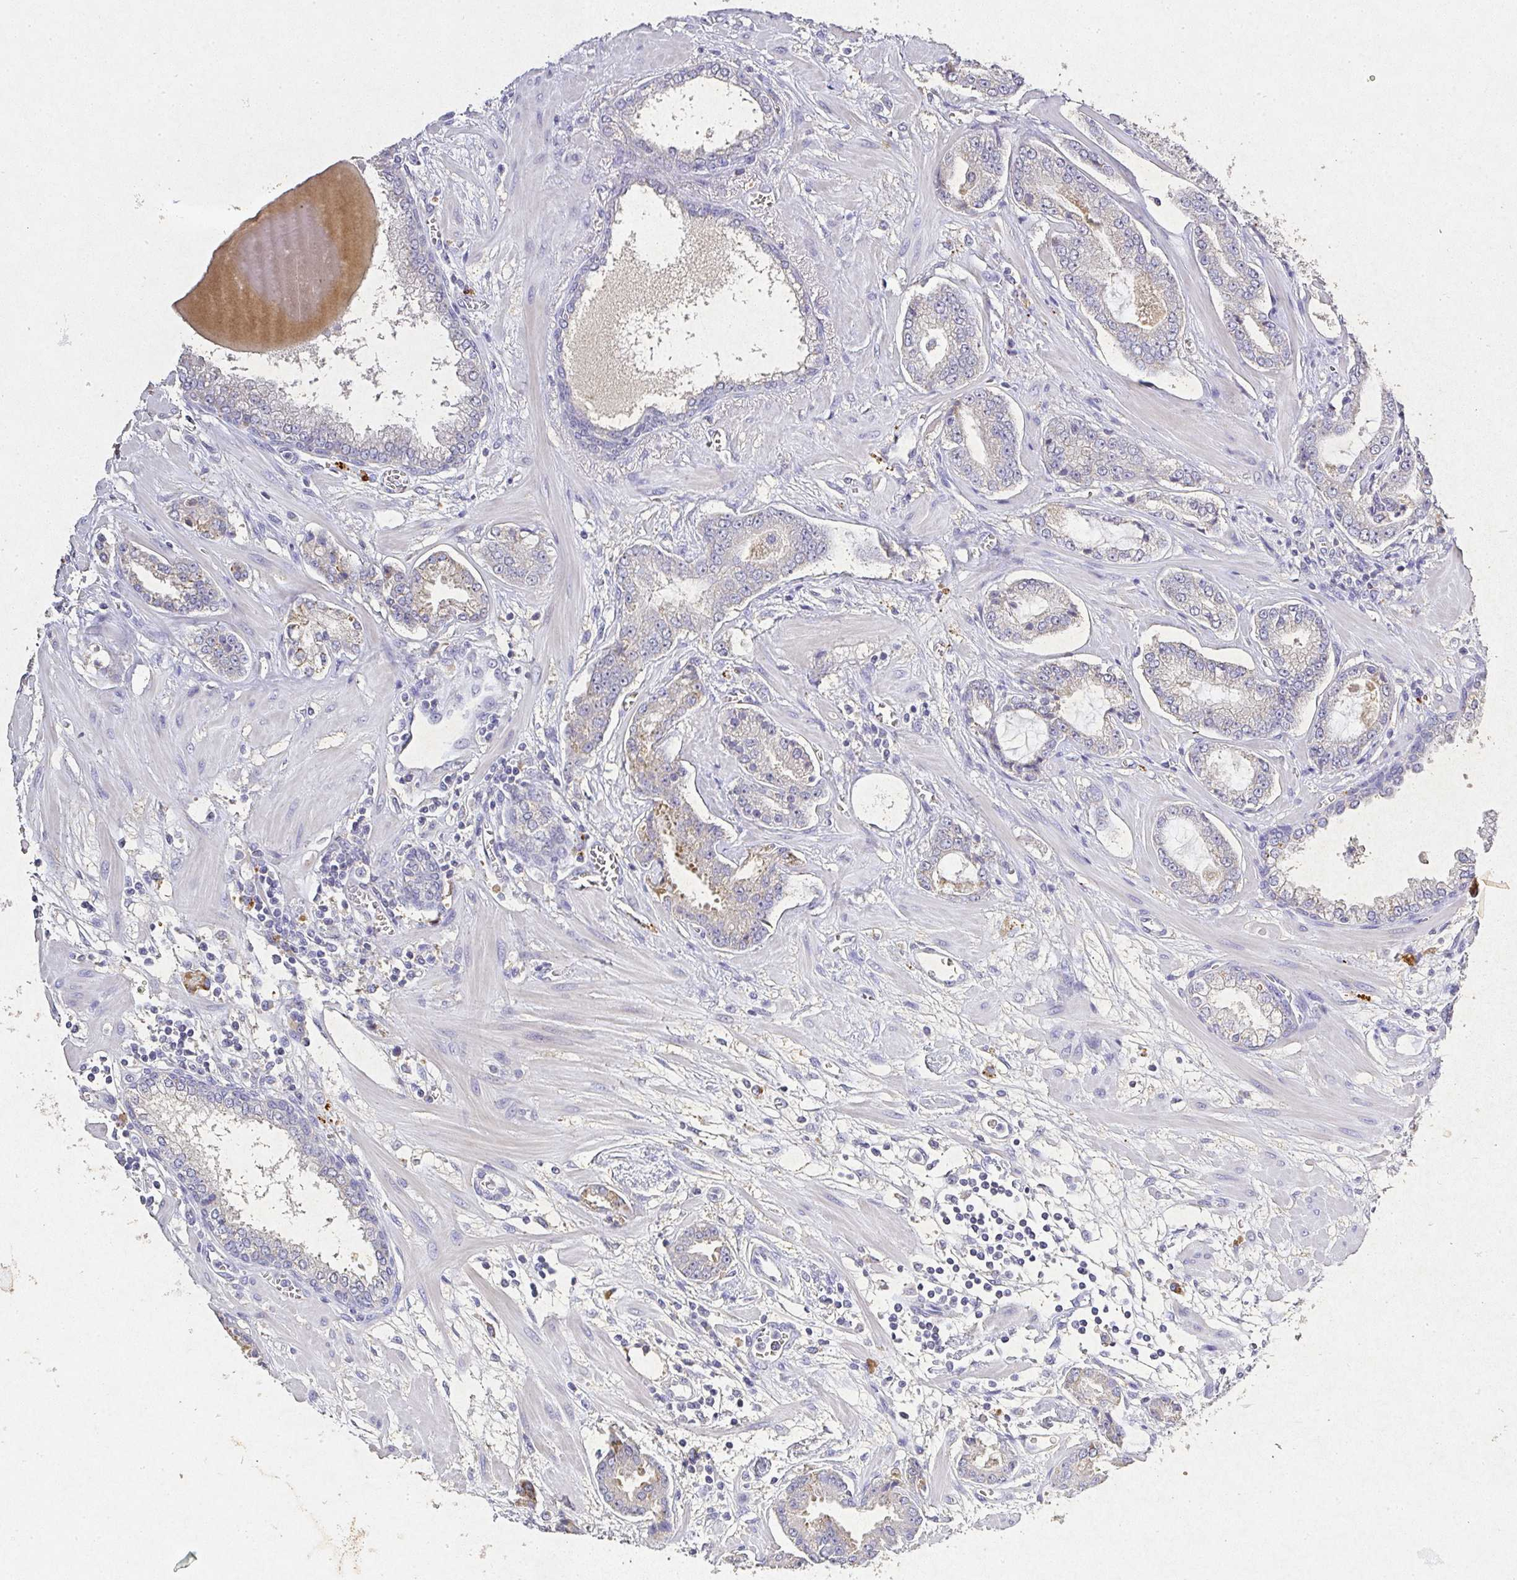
{"staining": {"intensity": "negative", "quantity": "none", "location": "none"}, "tissue": "prostate cancer", "cell_type": "Tumor cells", "image_type": "cancer", "snomed": [{"axis": "morphology", "description": "Adenocarcinoma, Low grade"}, {"axis": "topography", "description": "Prostate"}], "caption": "Tumor cells show no significant protein expression in prostate cancer (low-grade adenocarcinoma).", "gene": "RPS2", "patient": {"sex": "male", "age": 62}}